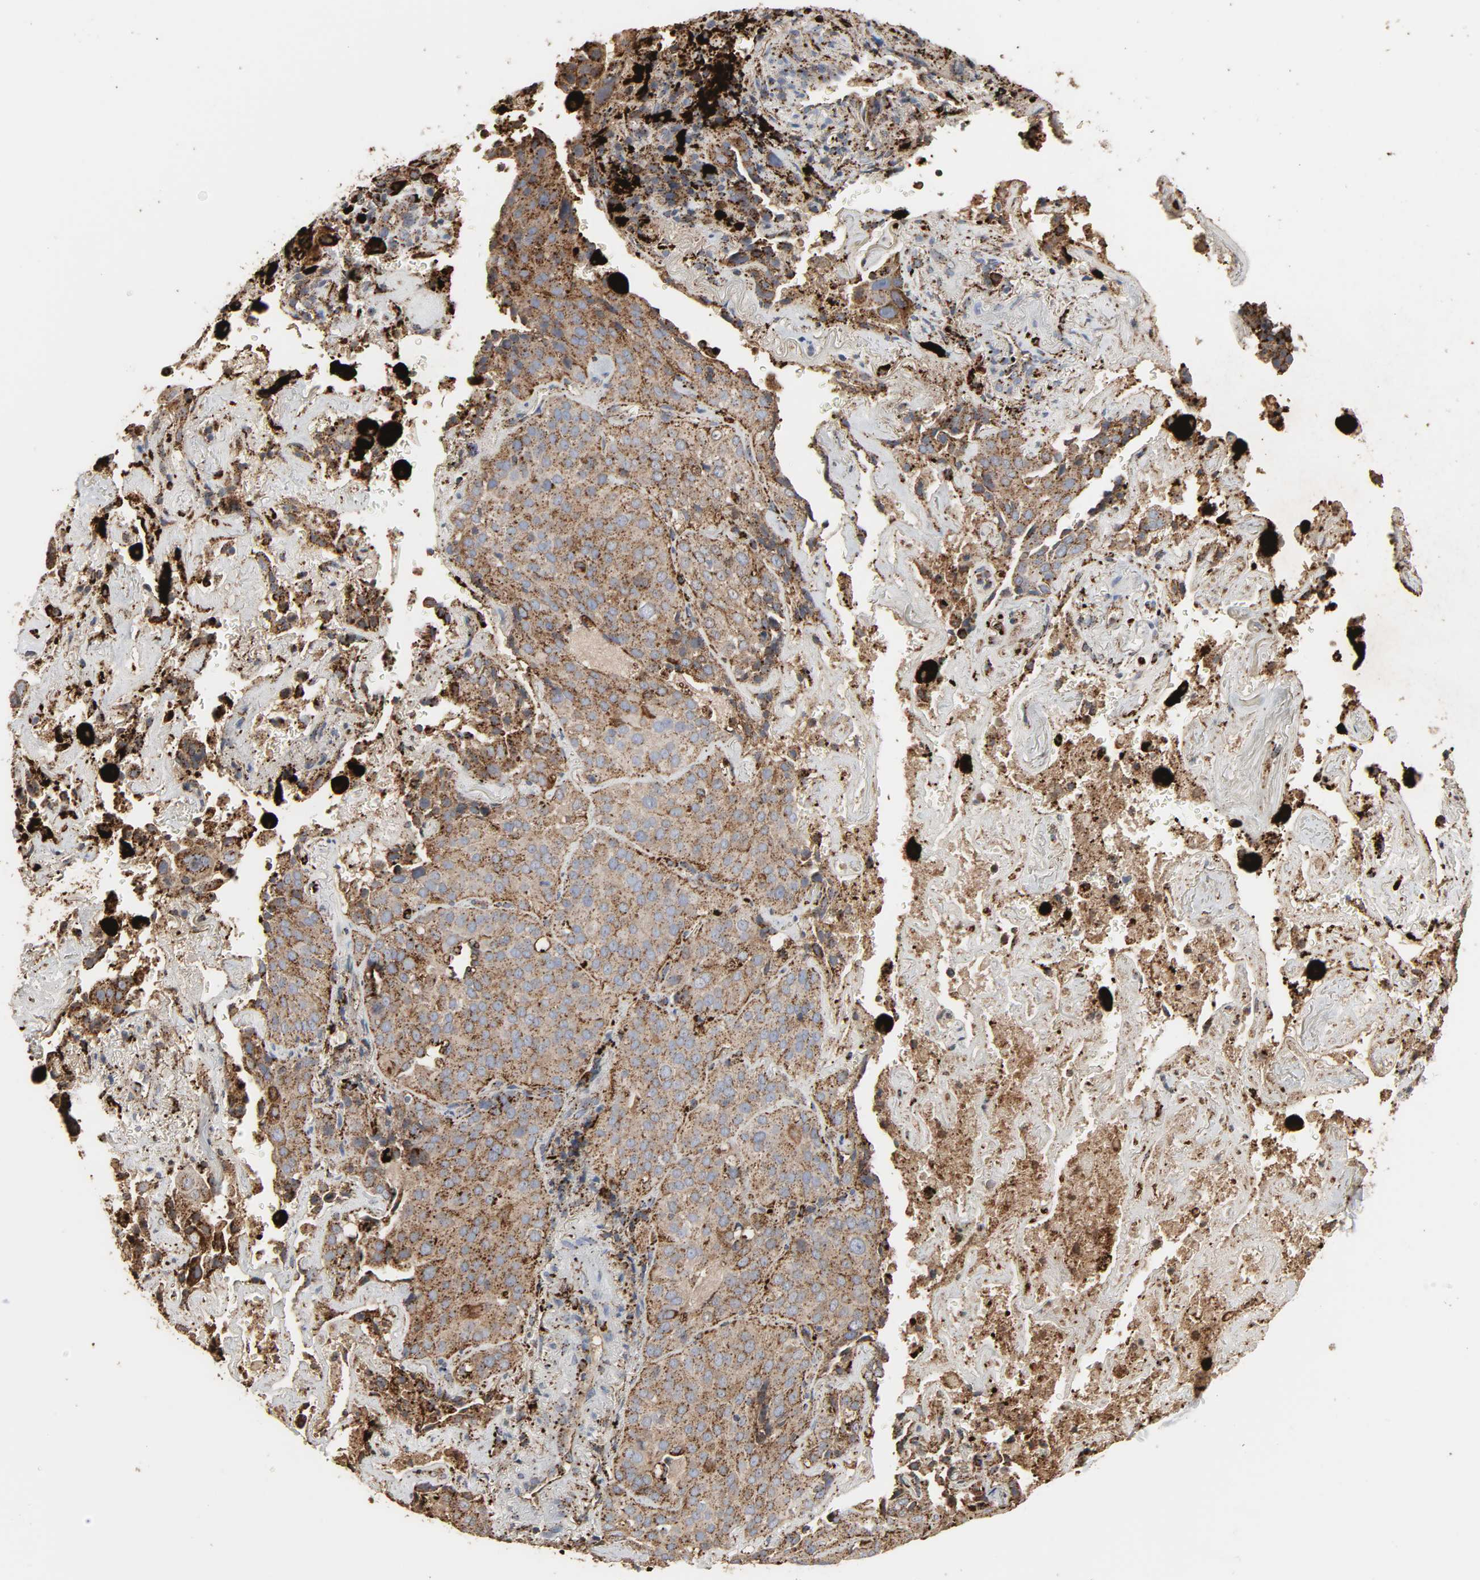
{"staining": {"intensity": "moderate", "quantity": ">75%", "location": "cytoplasmic/membranous"}, "tissue": "lung cancer", "cell_type": "Tumor cells", "image_type": "cancer", "snomed": [{"axis": "morphology", "description": "Squamous cell carcinoma, NOS"}, {"axis": "topography", "description": "Lung"}], "caption": "Immunohistochemistry (IHC) staining of lung cancer, which demonstrates medium levels of moderate cytoplasmic/membranous staining in approximately >75% of tumor cells indicating moderate cytoplasmic/membranous protein expression. The staining was performed using DAB (brown) for protein detection and nuclei were counterstained in hematoxylin (blue).", "gene": "PSAP", "patient": {"sex": "male", "age": 54}}